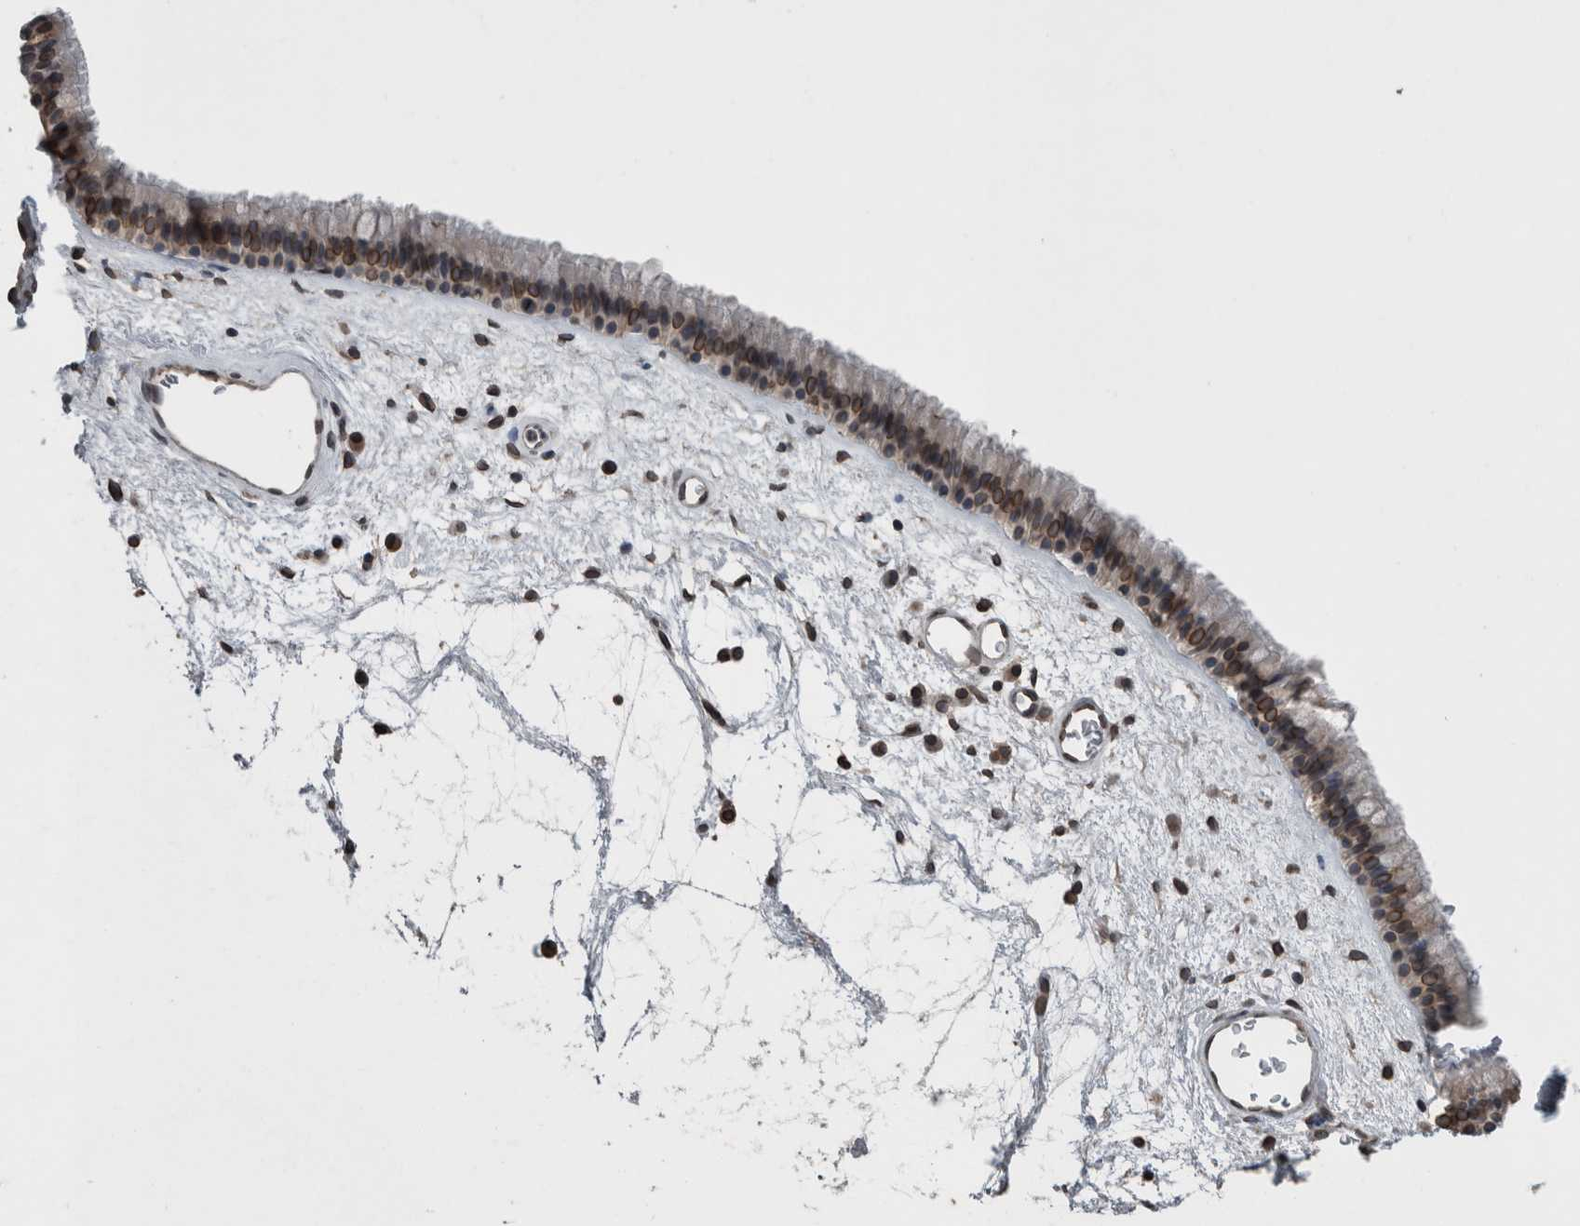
{"staining": {"intensity": "strong", "quantity": "25%-75%", "location": "cytoplasmic/membranous,nuclear"}, "tissue": "nasopharynx", "cell_type": "Respiratory epithelial cells", "image_type": "normal", "snomed": [{"axis": "morphology", "description": "Normal tissue, NOS"}, {"axis": "morphology", "description": "Inflammation, NOS"}, {"axis": "topography", "description": "Nasopharynx"}], "caption": "A high-resolution image shows IHC staining of normal nasopharynx, which reveals strong cytoplasmic/membranous,nuclear positivity in approximately 25%-75% of respiratory epithelial cells. The protein is shown in brown color, while the nuclei are stained blue.", "gene": "RANBP2", "patient": {"sex": "male", "age": 48}}